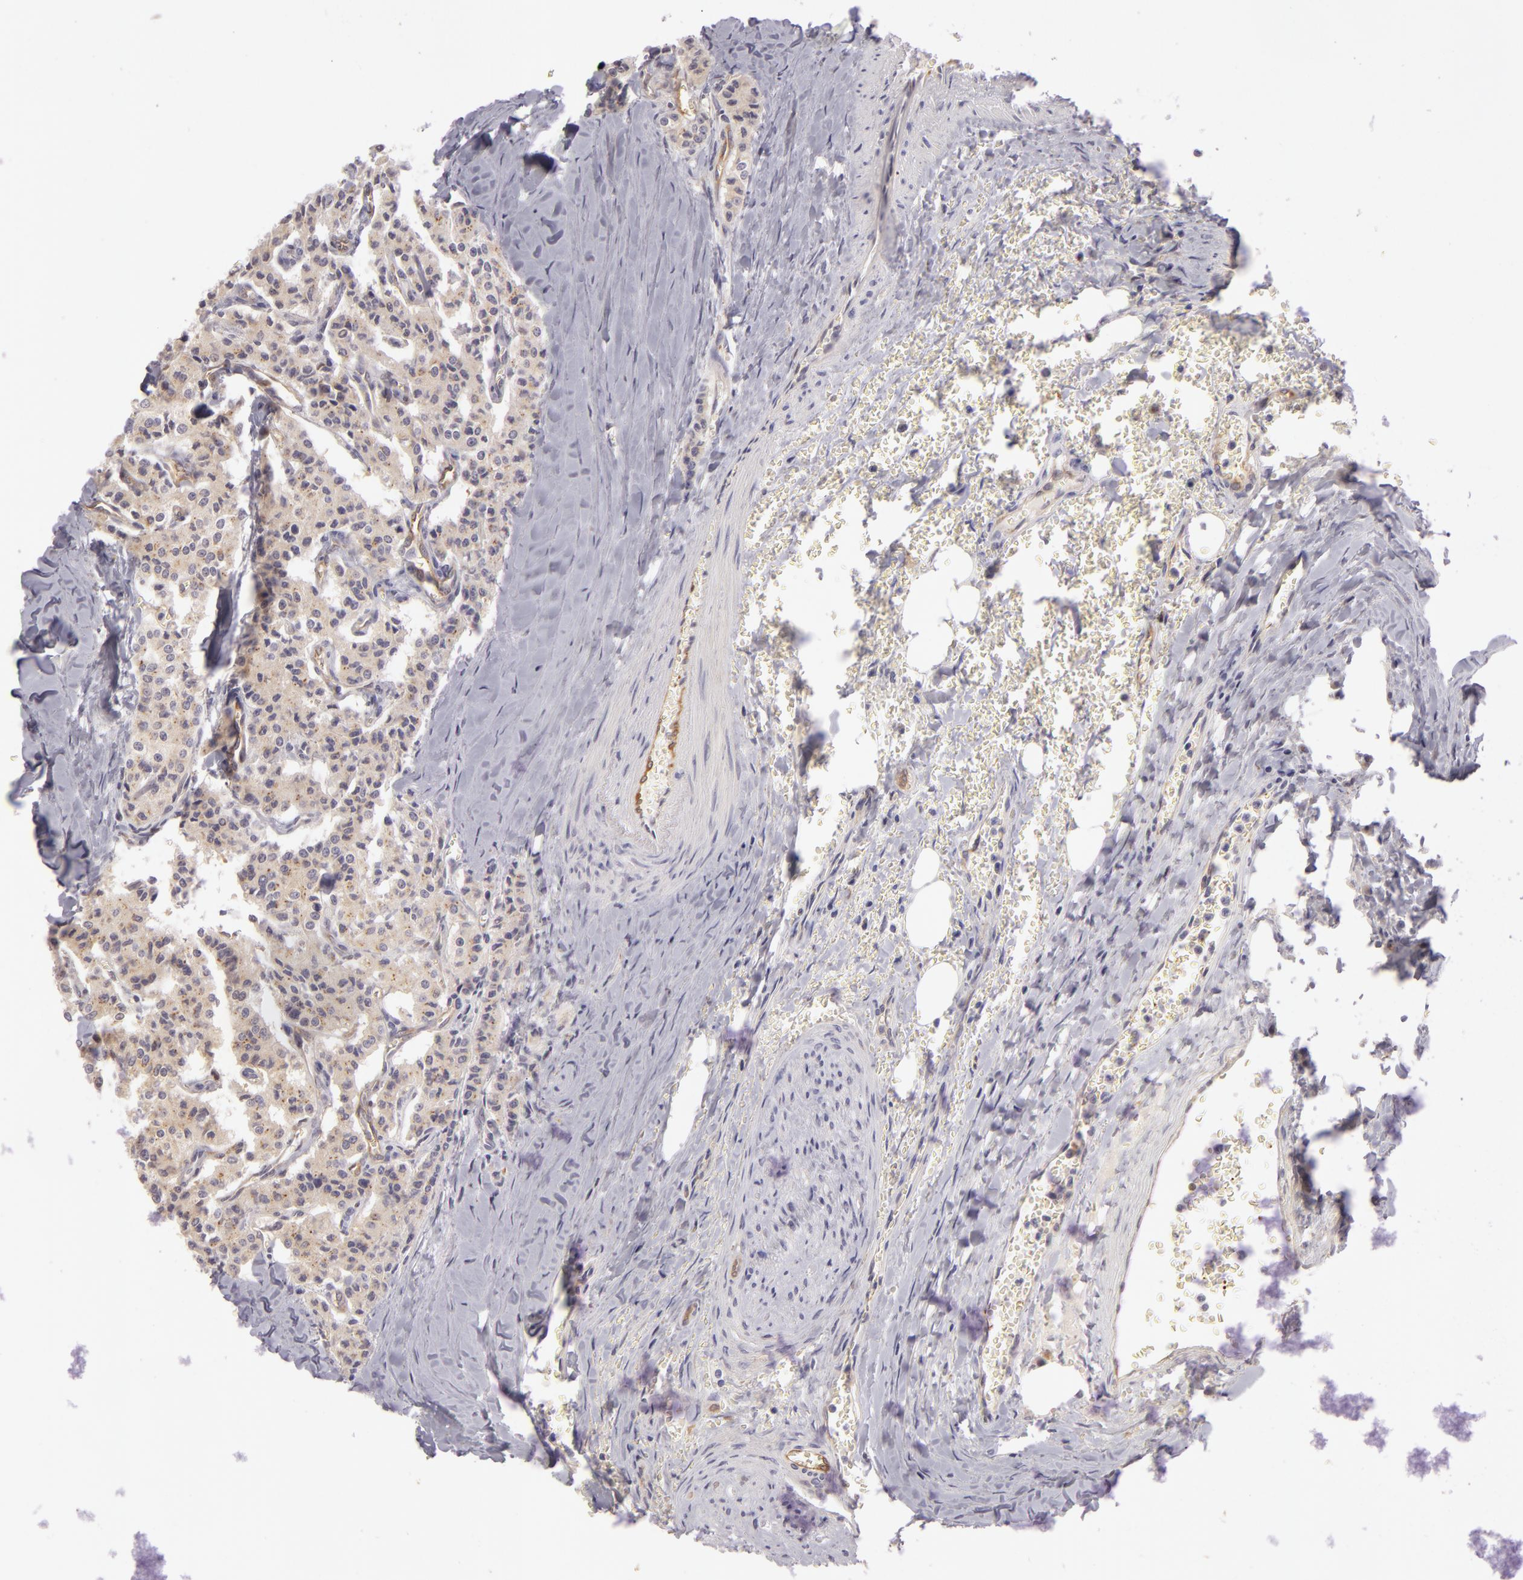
{"staining": {"intensity": "weak", "quantity": "25%-75%", "location": "cytoplasmic/membranous"}, "tissue": "carcinoid", "cell_type": "Tumor cells", "image_type": "cancer", "snomed": [{"axis": "morphology", "description": "Carcinoid, malignant, NOS"}, {"axis": "topography", "description": "Bronchus"}], "caption": "A brown stain shows weak cytoplasmic/membranous expression of a protein in carcinoid (malignant) tumor cells.", "gene": "ZNF229", "patient": {"sex": "male", "age": 55}}